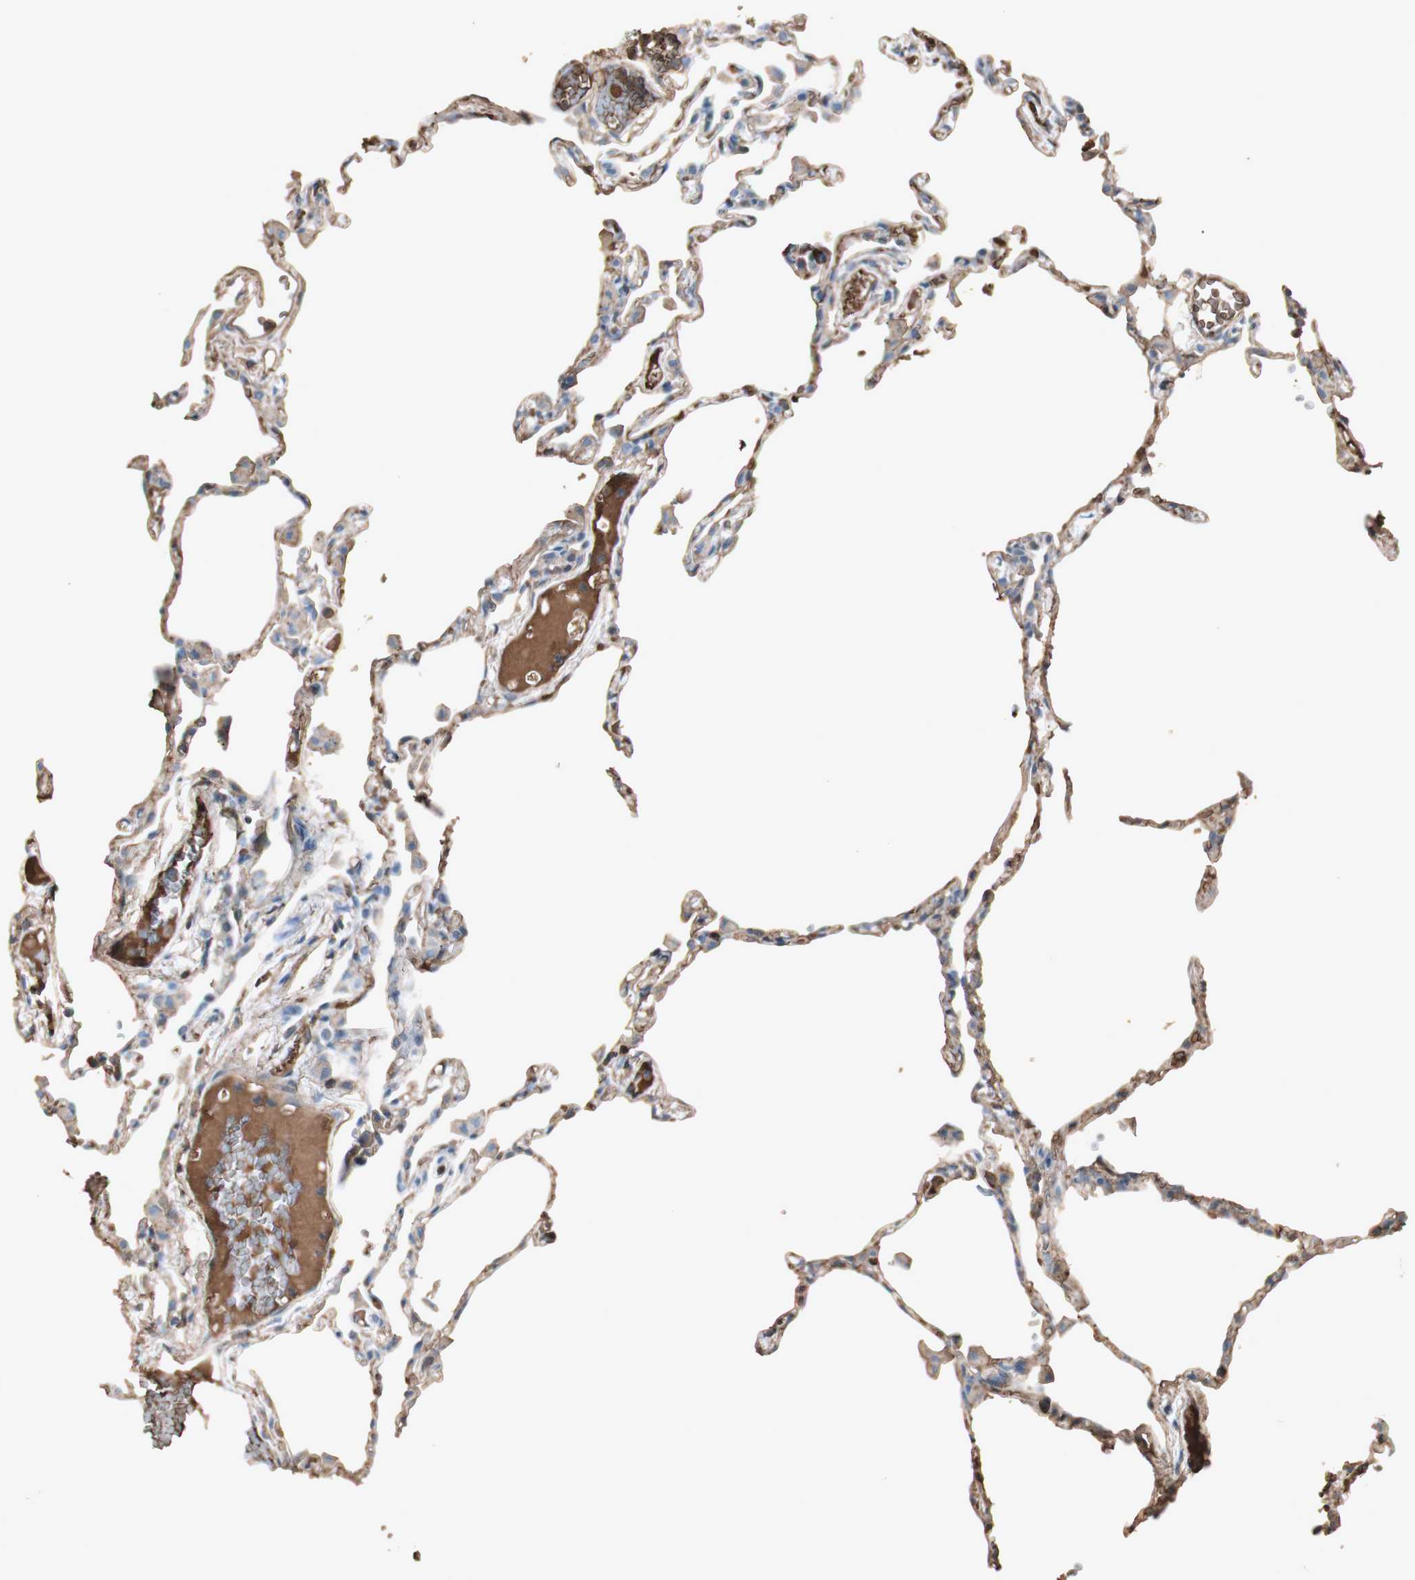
{"staining": {"intensity": "moderate", "quantity": "25%-75%", "location": "cytoplasmic/membranous"}, "tissue": "lung", "cell_type": "Alveolar cells", "image_type": "normal", "snomed": [{"axis": "morphology", "description": "Normal tissue, NOS"}, {"axis": "topography", "description": "Lung"}], "caption": "Alveolar cells exhibit medium levels of moderate cytoplasmic/membranous expression in approximately 25%-75% of cells in unremarkable lung. Using DAB (3,3'-diaminobenzidine) (brown) and hematoxylin (blue) stains, captured at high magnification using brightfield microscopy.", "gene": "MMP14", "patient": {"sex": "female", "age": 49}}